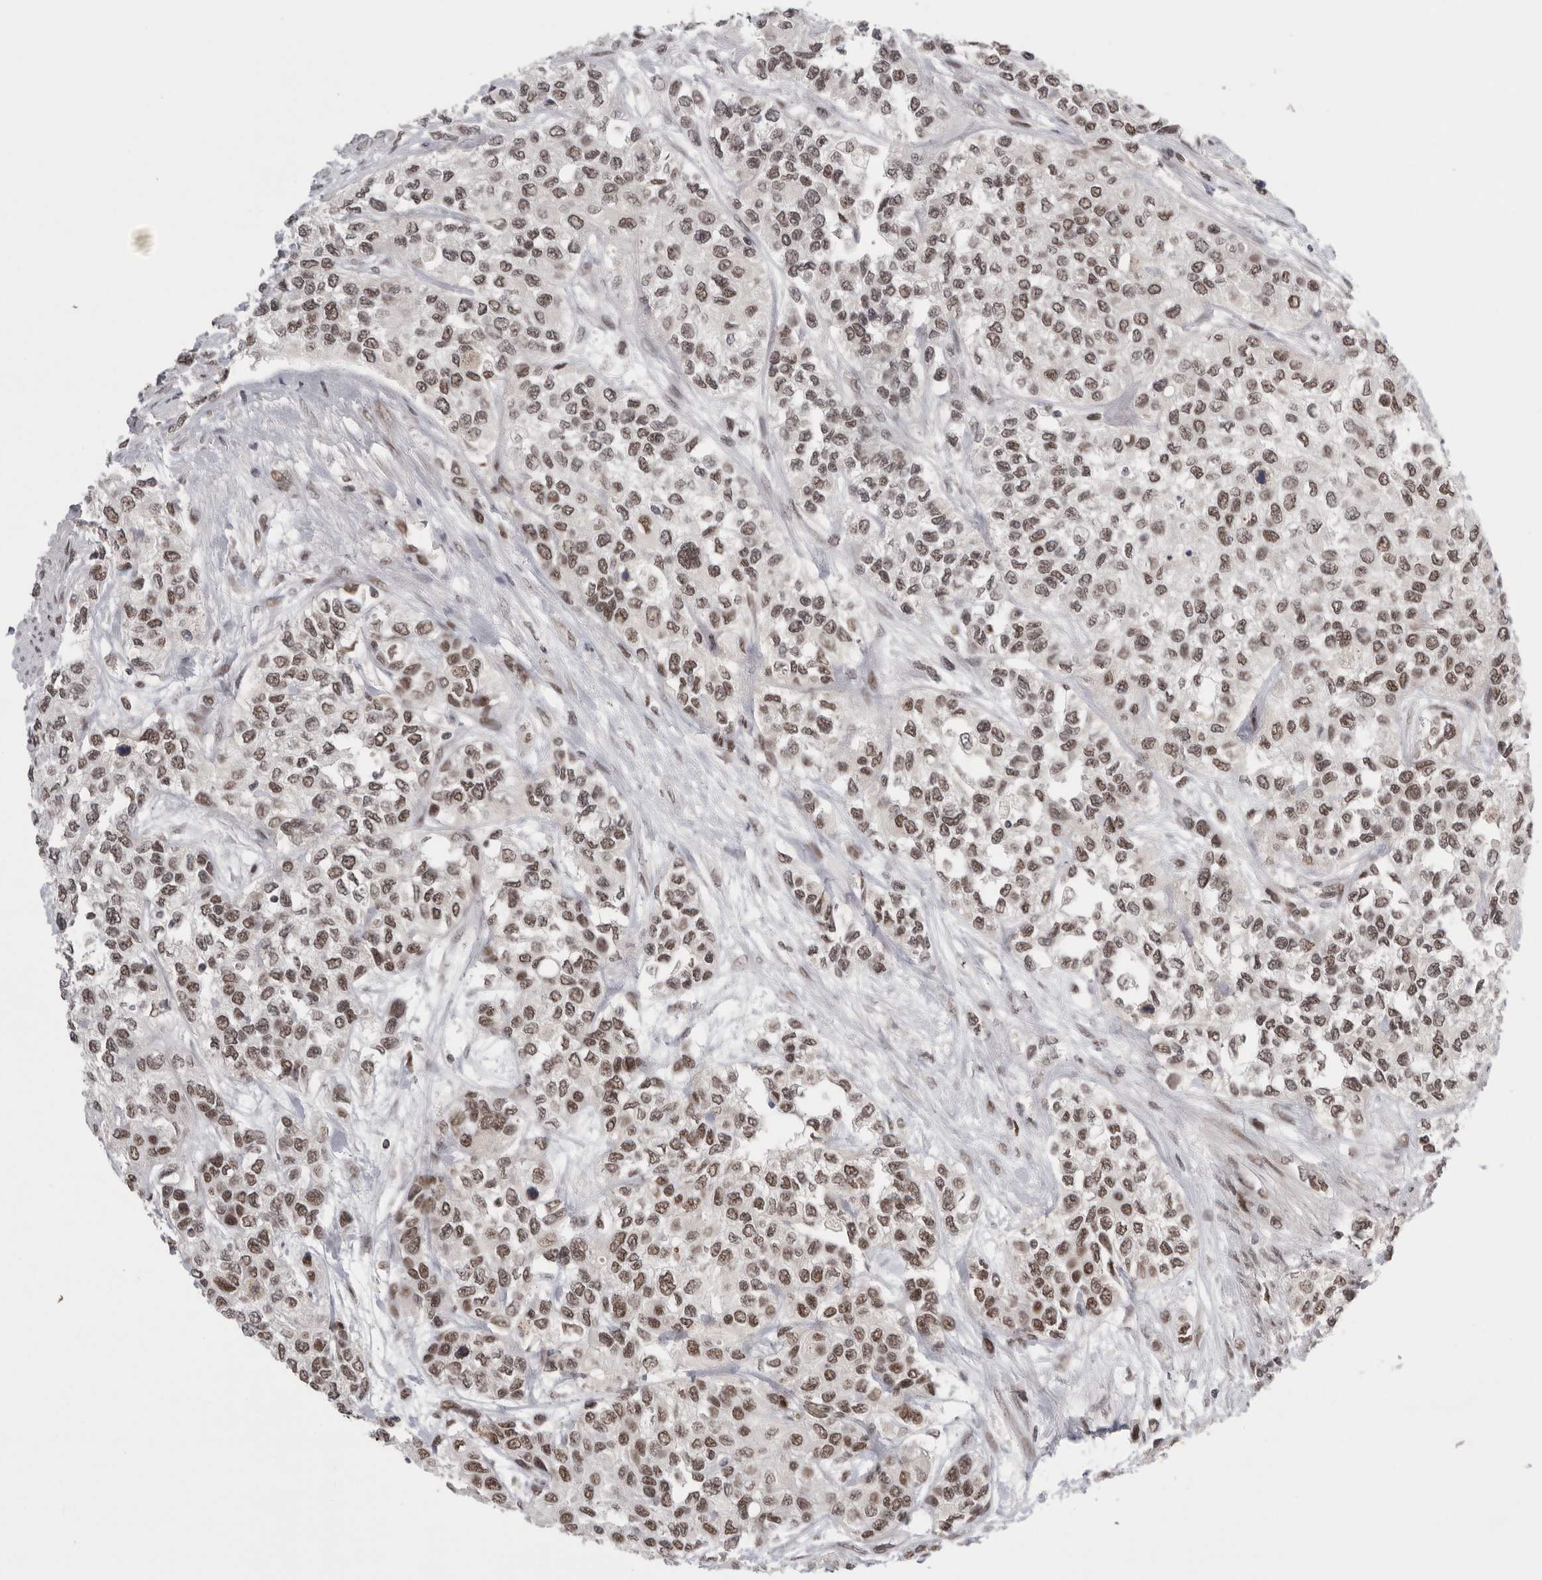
{"staining": {"intensity": "moderate", "quantity": ">75%", "location": "nuclear"}, "tissue": "urothelial cancer", "cell_type": "Tumor cells", "image_type": "cancer", "snomed": [{"axis": "morphology", "description": "Urothelial carcinoma, High grade"}, {"axis": "topography", "description": "Urinary bladder"}], "caption": "Urothelial carcinoma (high-grade) tissue displays moderate nuclear positivity in about >75% of tumor cells Nuclei are stained in blue.", "gene": "POU5F1", "patient": {"sex": "female", "age": 56}}